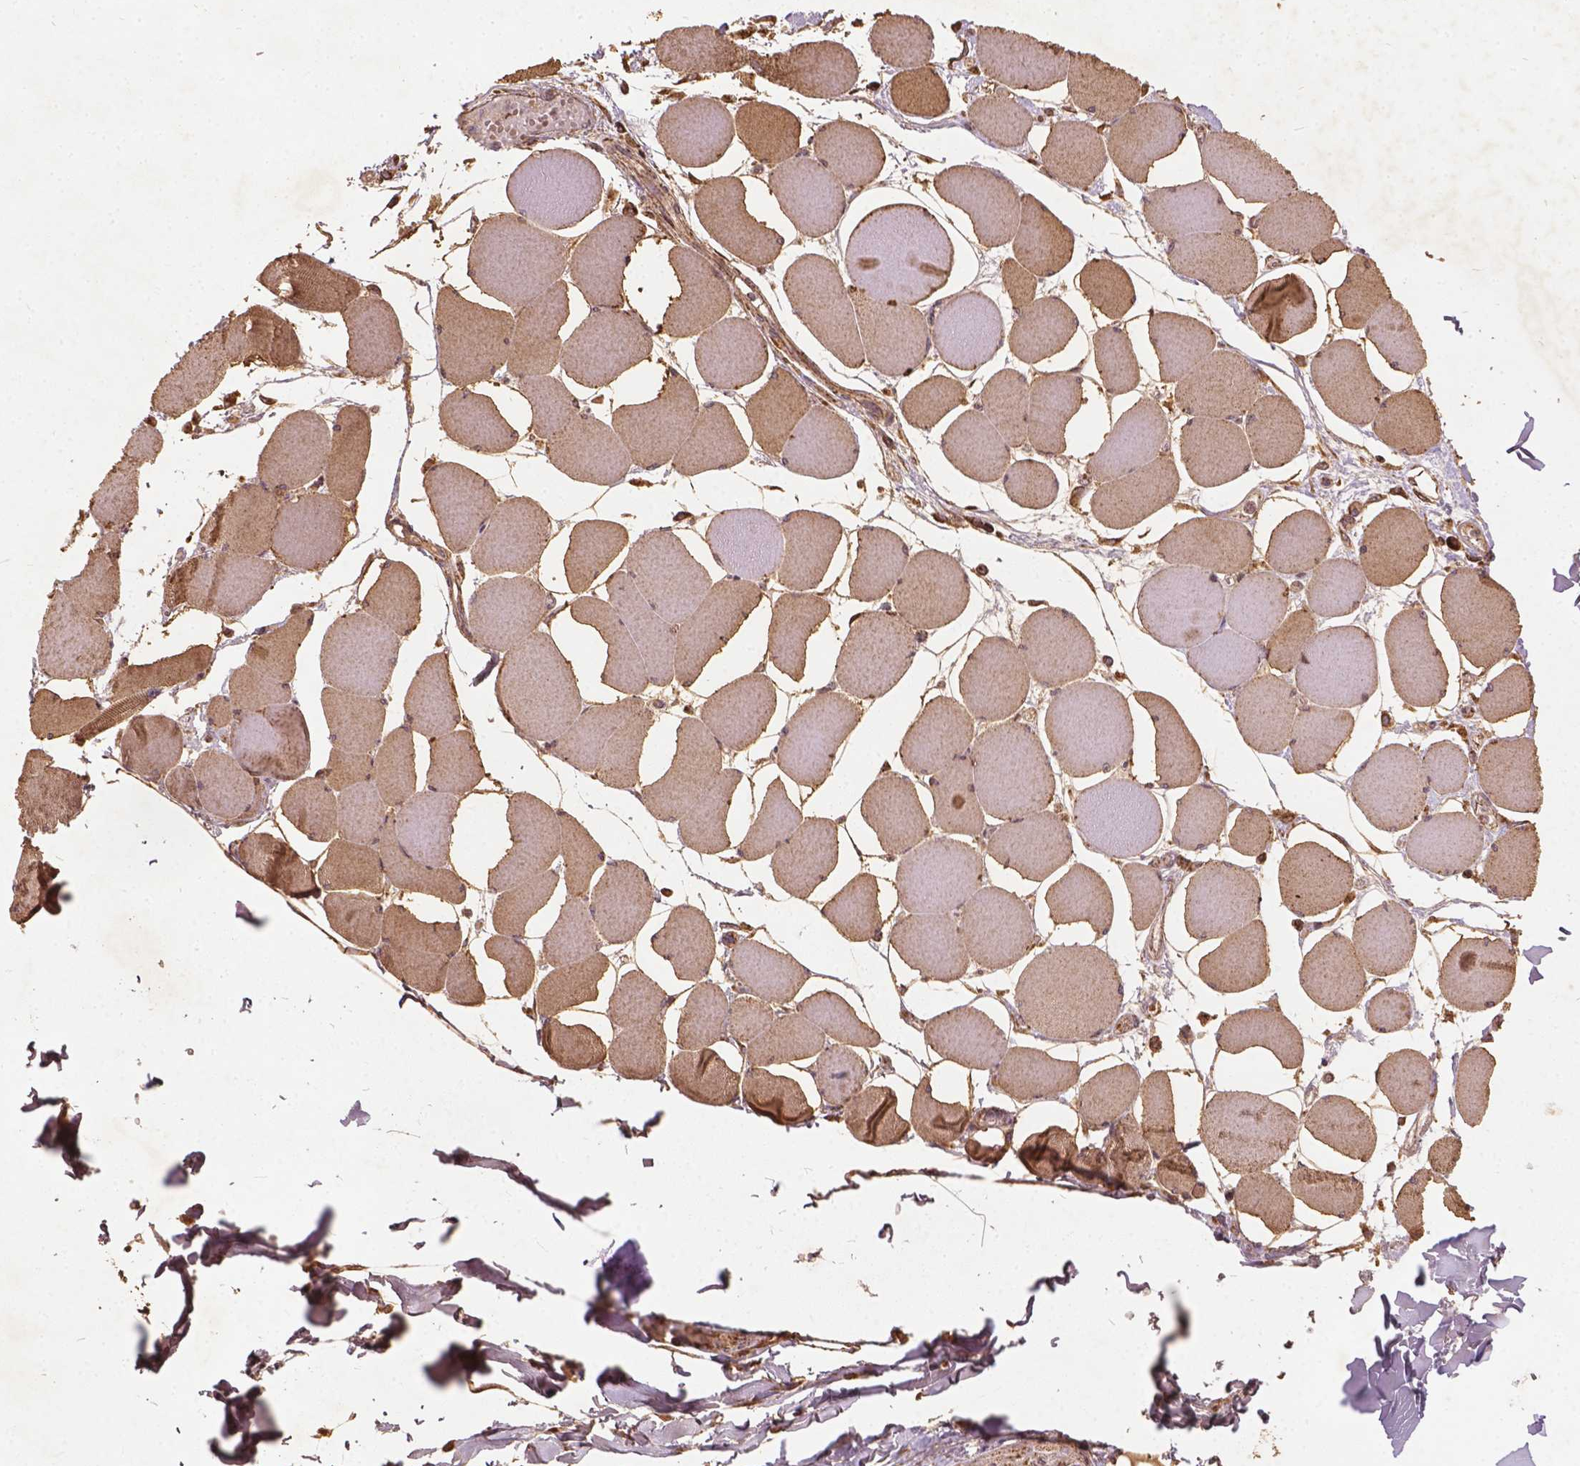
{"staining": {"intensity": "moderate", "quantity": ">75%", "location": "cytoplasmic/membranous"}, "tissue": "skeletal muscle", "cell_type": "Myocytes", "image_type": "normal", "snomed": [{"axis": "morphology", "description": "Normal tissue, NOS"}, {"axis": "topography", "description": "Skeletal muscle"}], "caption": "Protein staining exhibits moderate cytoplasmic/membranous positivity in approximately >75% of myocytes in normal skeletal muscle. The protein of interest is stained brown, and the nuclei are stained in blue (DAB IHC with brightfield microscopy, high magnification).", "gene": "UBXN2A", "patient": {"sex": "female", "age": 75}}